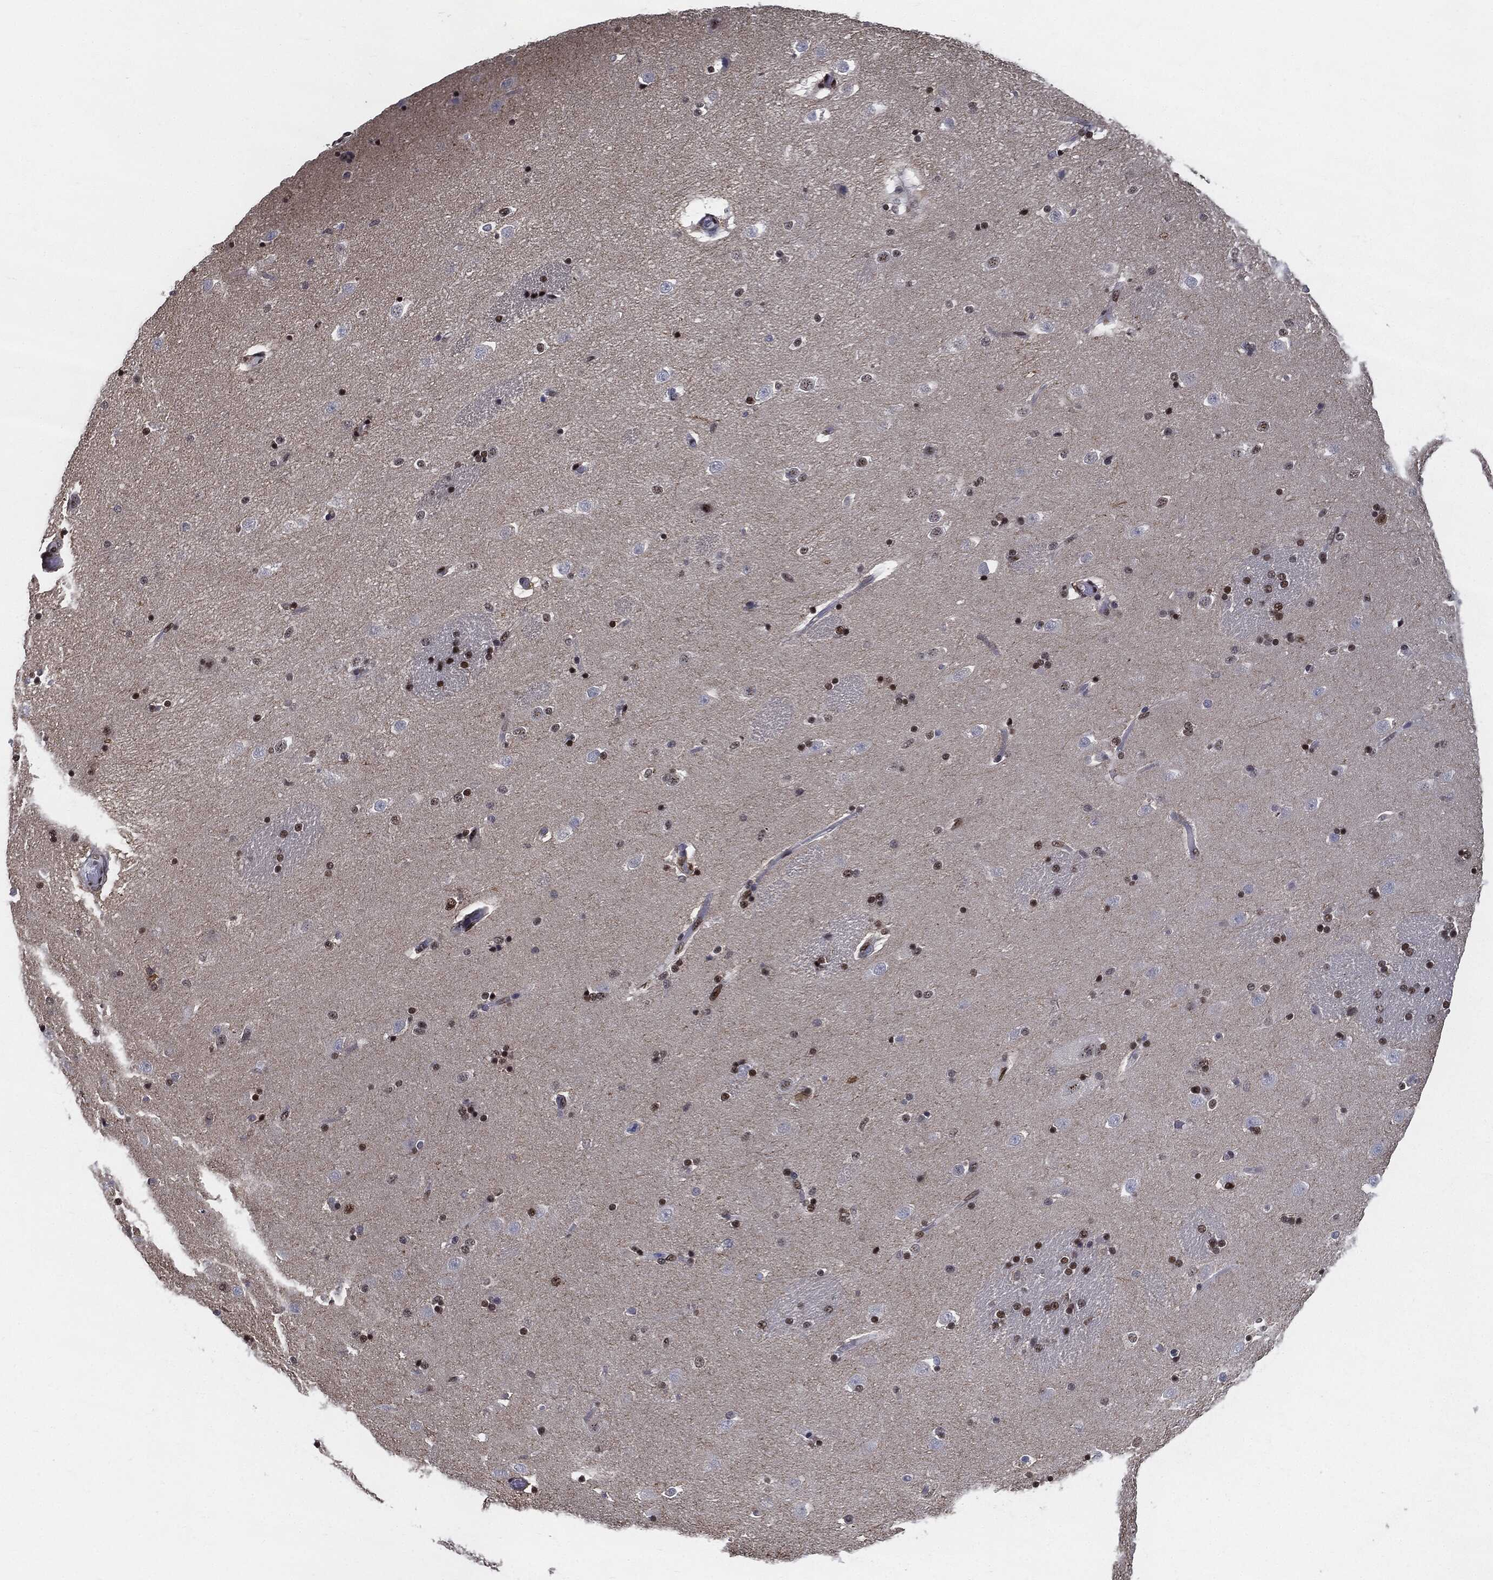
{"staining": {"intensity": "moderate", "quantity": "25%-75%", "location": "nuclear"}, "tissue": "caudate", "cell_type": "Glial cells", "image_type": "normal", "snomed": [{"axis": "morphology", "description": "Normal tissue, NOS"}, {"axis": "topography", "description": "Lateral ventricle wall"}], "caption": "This is a histology image of immunohistochemistry (IHC) staining of benign caudate, which shows moderate expression in the nuclear of glial cells.", "gene": "JUN", "patient": {"sex": "male", "age": 51}}